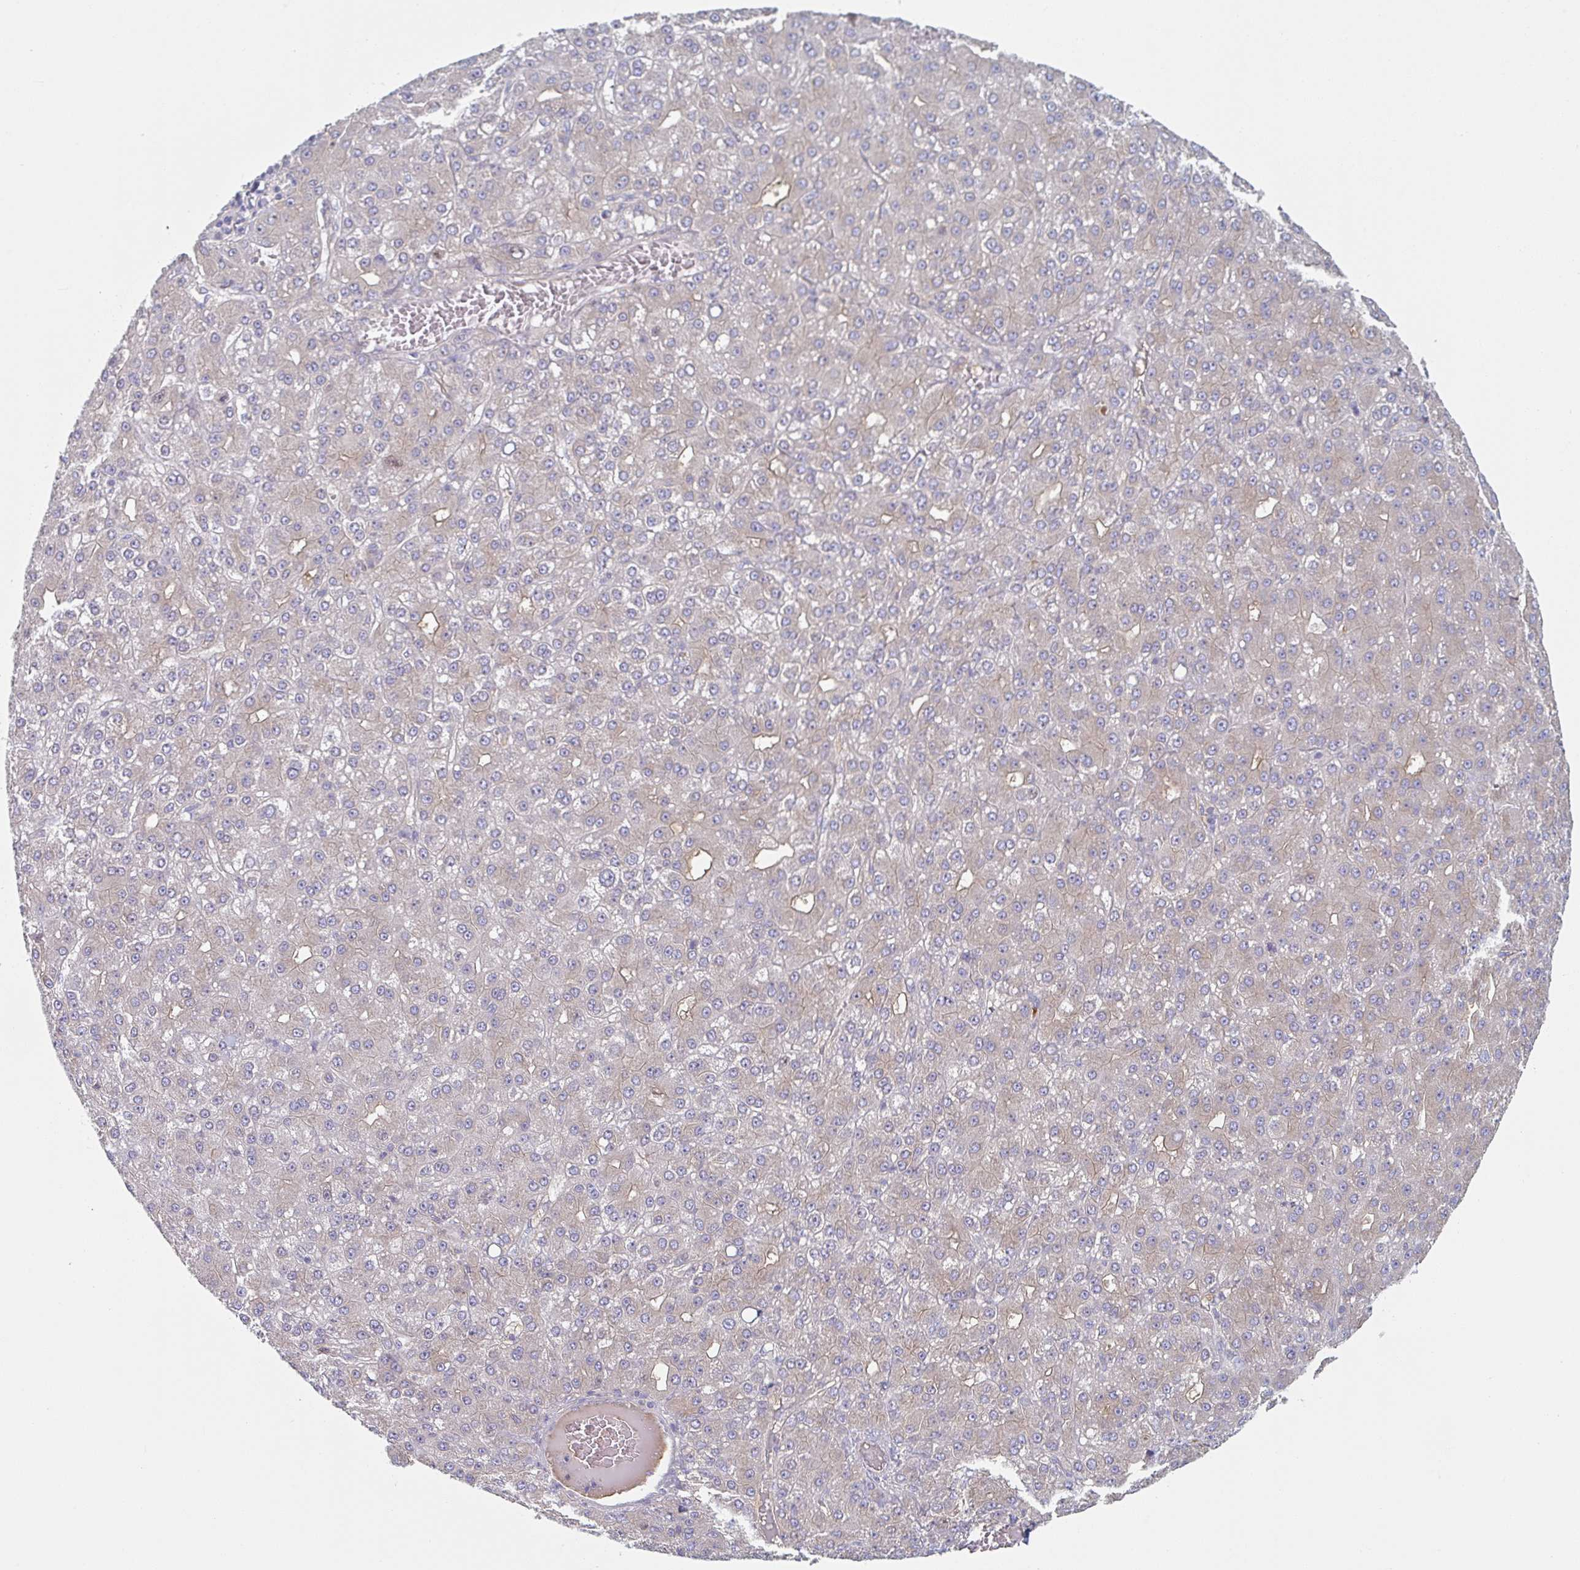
{"staining": {"intensity": "moderate", "quantity": "<25%", "location": "cytoplasmic/membranous"}, "tissue": "liver cancer", "cell_type": "Tumor cells", "image_type": "cancer", "snomed": [{"axis": "morphology", "description": "Carcinoma, Hepatocellular, NOS"}, {"axis": "topography", "description": "Liver"}], "caption": "The image exhibits a brown stain indicating the presence of a protein in the cytoplasmic/membranous of tumor cells in liver cancer. (DAB IHC, brown staining for protein, blue staining for nuclei).", "gene": "AMPD2", "patient": {"sex": "male", "age": 67}}